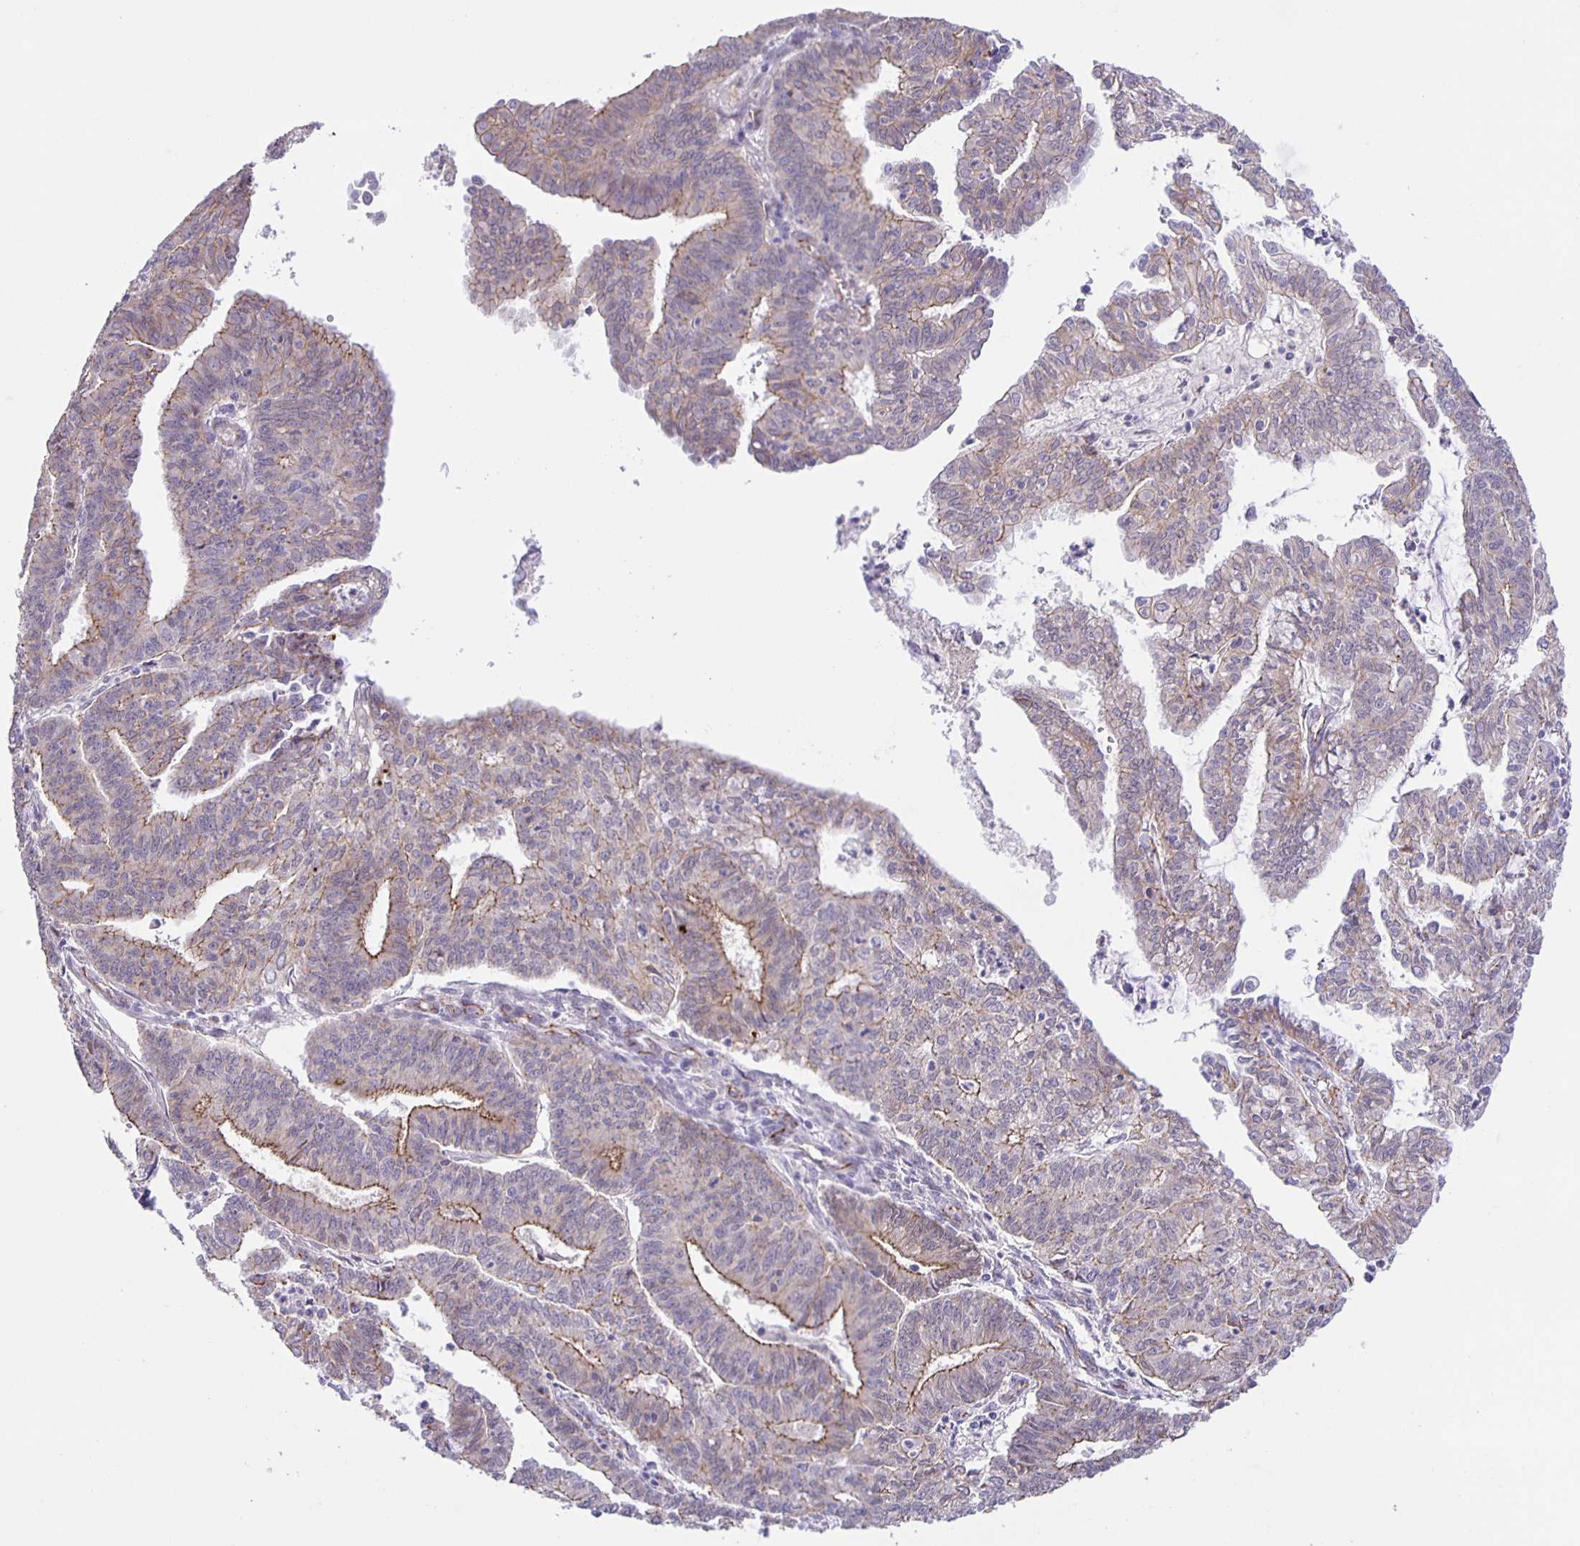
{"staining": {"intensity": "moderate", "quantity": "<25%", "location": "cytoplasmic/membranous"}, "tissue": "endometrial cancer", "cell_type": "Tumor cells", "image_type": "cancer", "snomed": [{"axis": "morphology", "description": "Adenocarcinoma, NOS"}, {"axis": "topography", "description": "Endometrium"}], "caption": "Endometrial adenocarcinoma stained with a brown dye reveals moderate cytoplasmic/membranous positive staining in about <25% of tumor cells.", "gene": "JMJD4", "patient": {"sex": "female", "age": 61}}